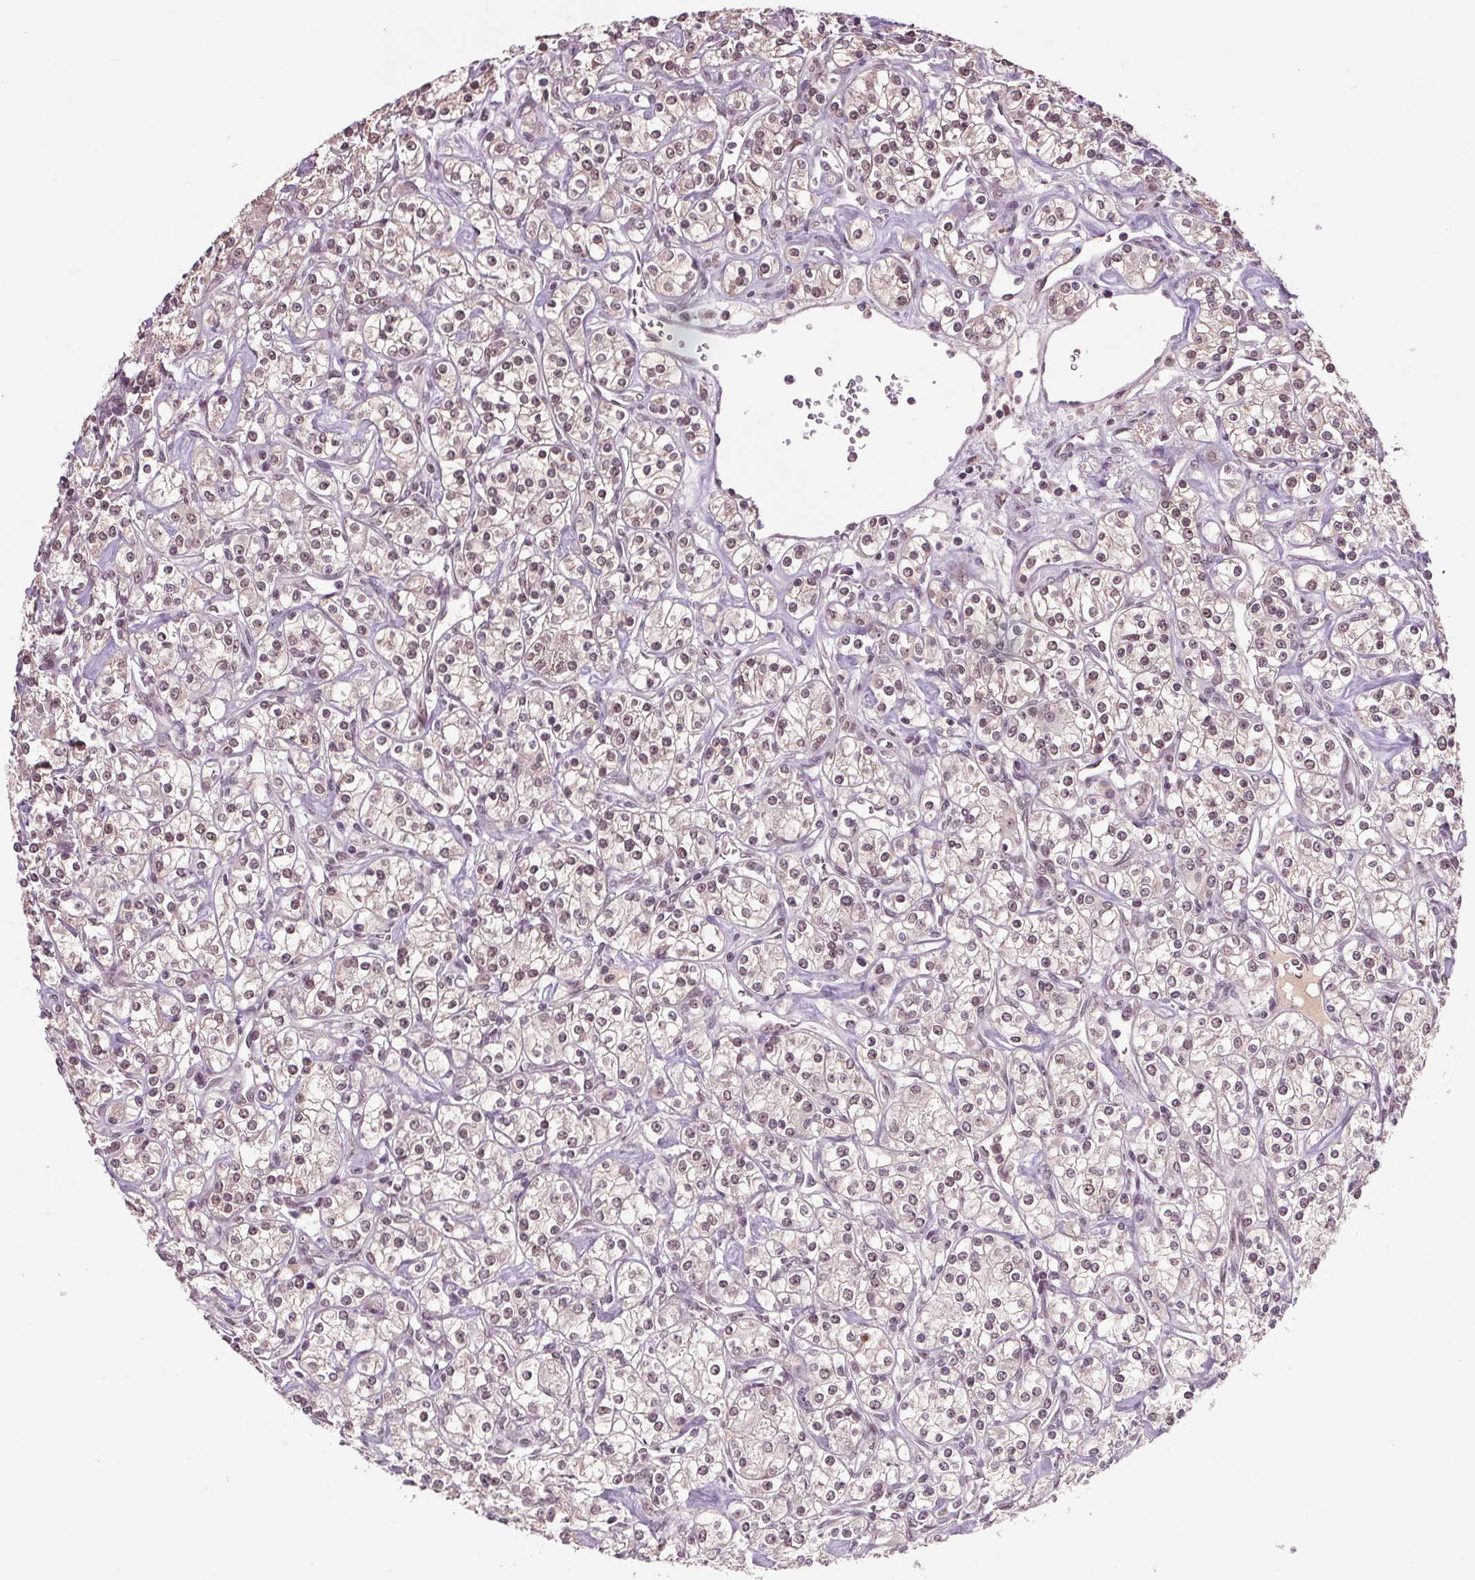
{"staining": {"intensity": "weak", "quantity": ">75%", "location": "nuclear"}, "tissue": "renal cancer", "cell_type": "Tumor cells", "image_type": "cancer", "snomed": [{"axis": "morphology", "description": "Adenocarcinoma, NOS"}, {"axis": "topography", "description": "Kidney"}], "caption": "Renal cancer tissue displays weak nuclear expression in about >75% of tumor cells, visualized by immunohistochemistry.", "gene": "MED6", "patient": {"sex": "male", "age": 77}}